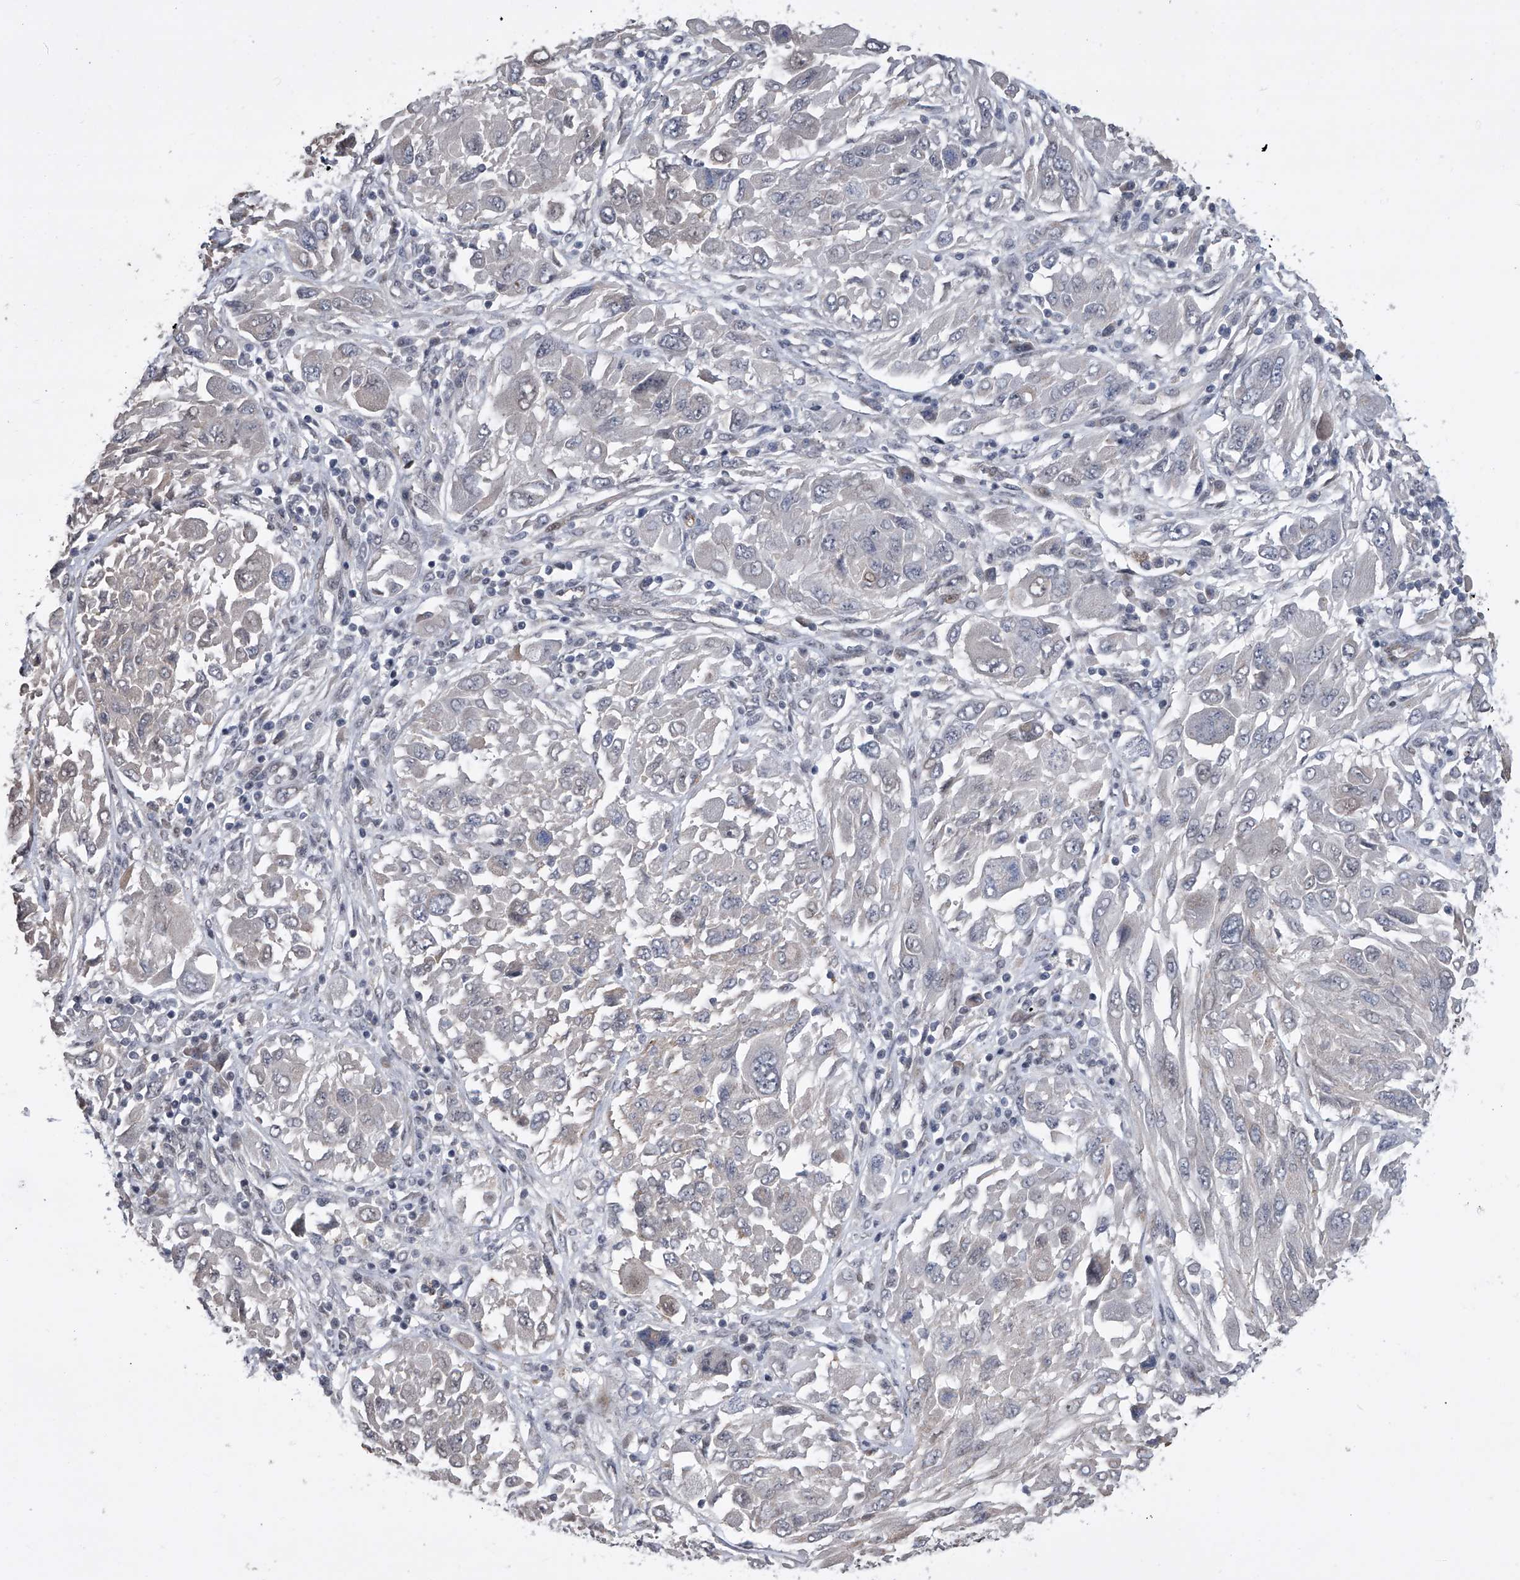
{"staining": {"intensity": "negative", "quantity": "none", "location": "none"}, "tissue": "melanoma", "cell_type": "Tumor cells", "image_type": "cancer", "snomed": [{"axis": "morphology", "description": "Malignant melanoma, NOS"}, {"axis": "topography", "description": "Skin"}], "caption": "This is an IHC micrograph of malignant melanoma. There is no staining in tumor cells.", "gene": "ZNF426", "patient": {"sex": "female", "age": 91}}